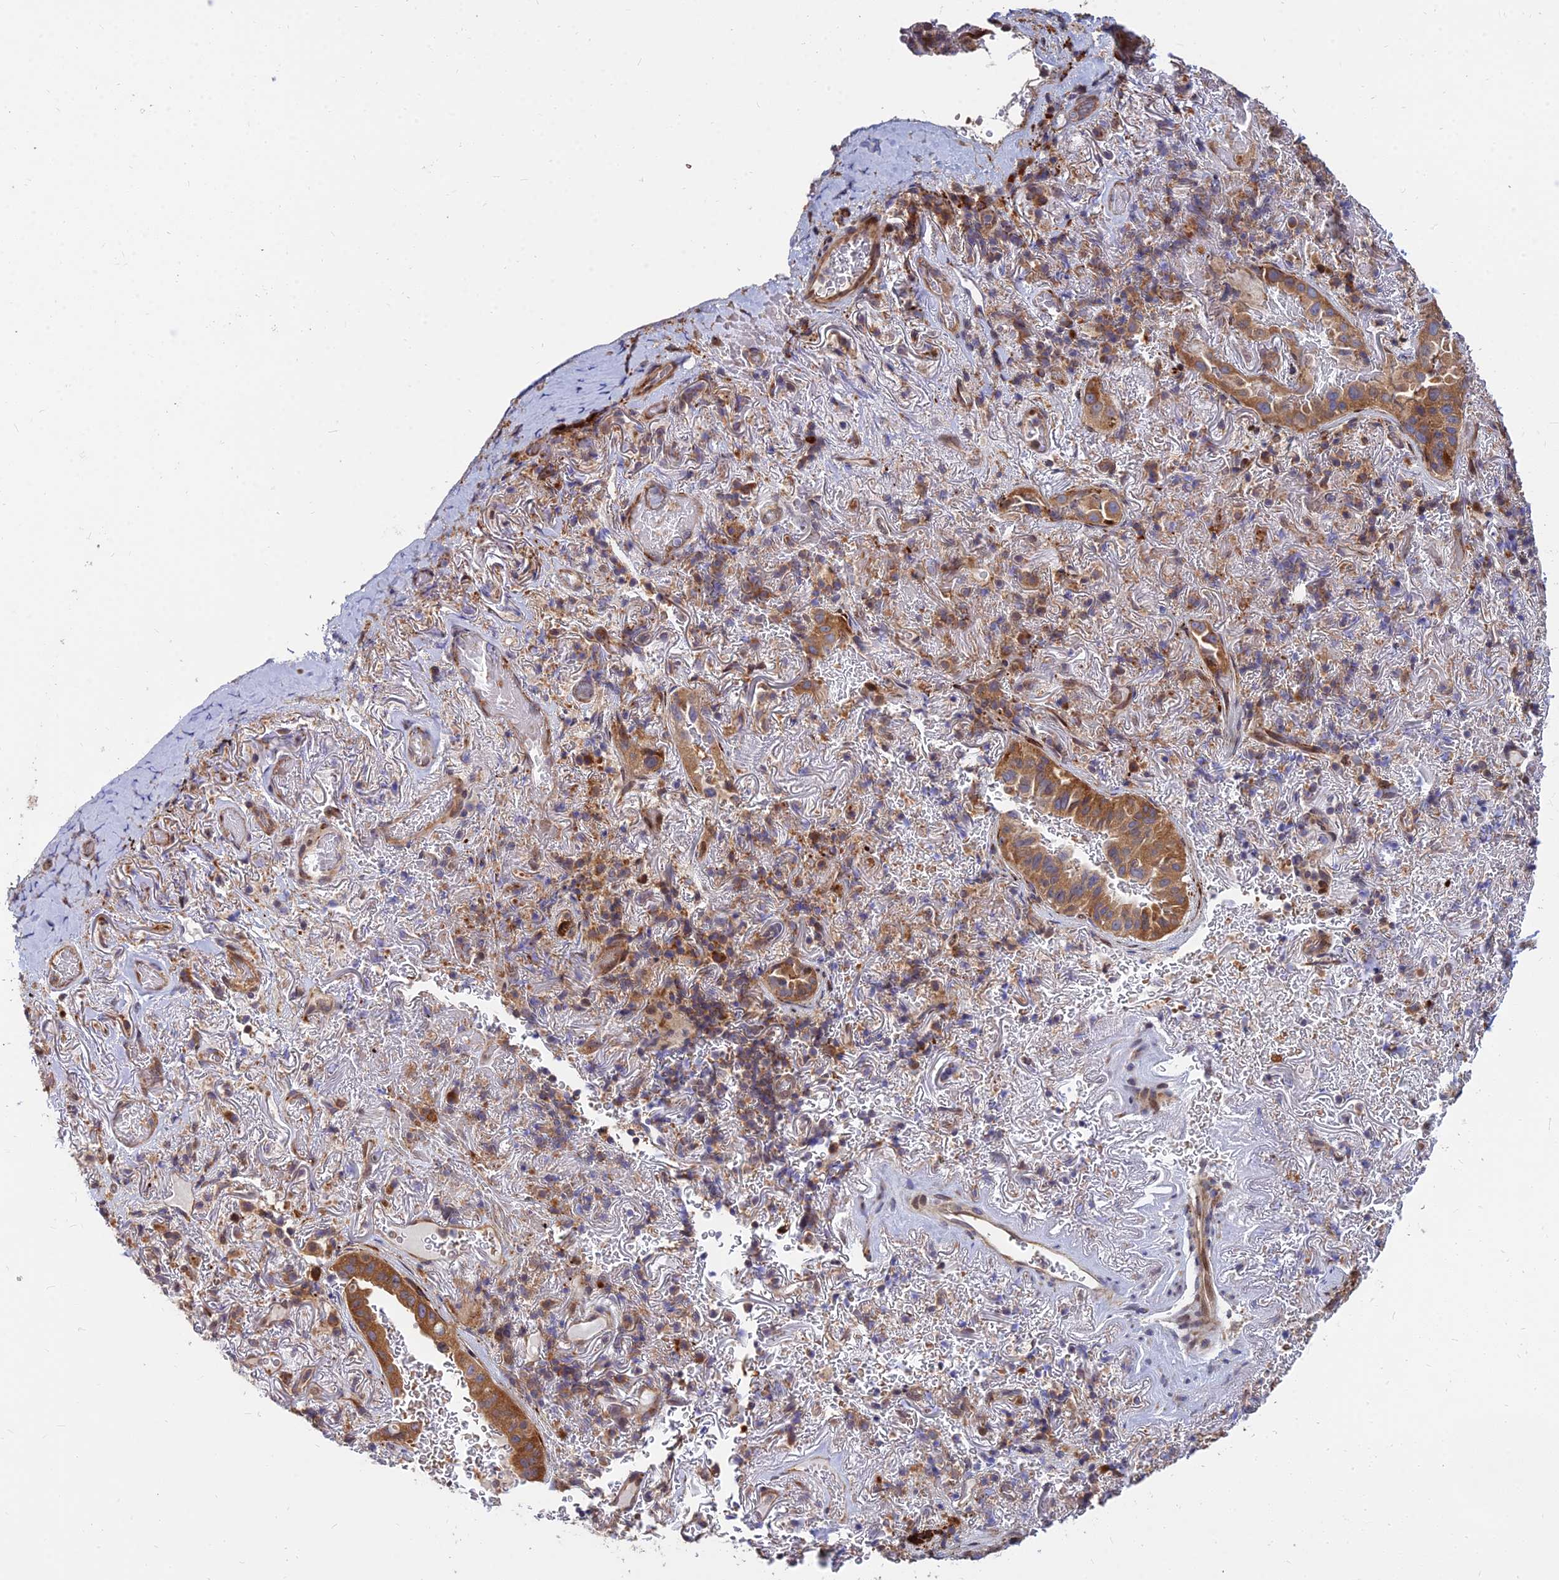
{"staining": {"intensity": "moderate", "quantity": ">75%", "location": "cytoplasmic/membranous"}, "tissue": "lung cancer", "cell_type": "Tumor cells", "image_type": "cancer", "snomed": [{"axis": "morphology", "description": "Adenocarcinoma, NOS"}, {"axis": "topography", "description": "Lung"}], "caption": "Immunohistochemistry (IHC) image of human lung adenocarcinoma stained for a protein (brown), which demonstrates medium levels of moderate cytoplasmic/membranous positivity in about >75% of tumor cells.", "gene": "CCT6B", "patient": {"sex": "female", "age": 69}}